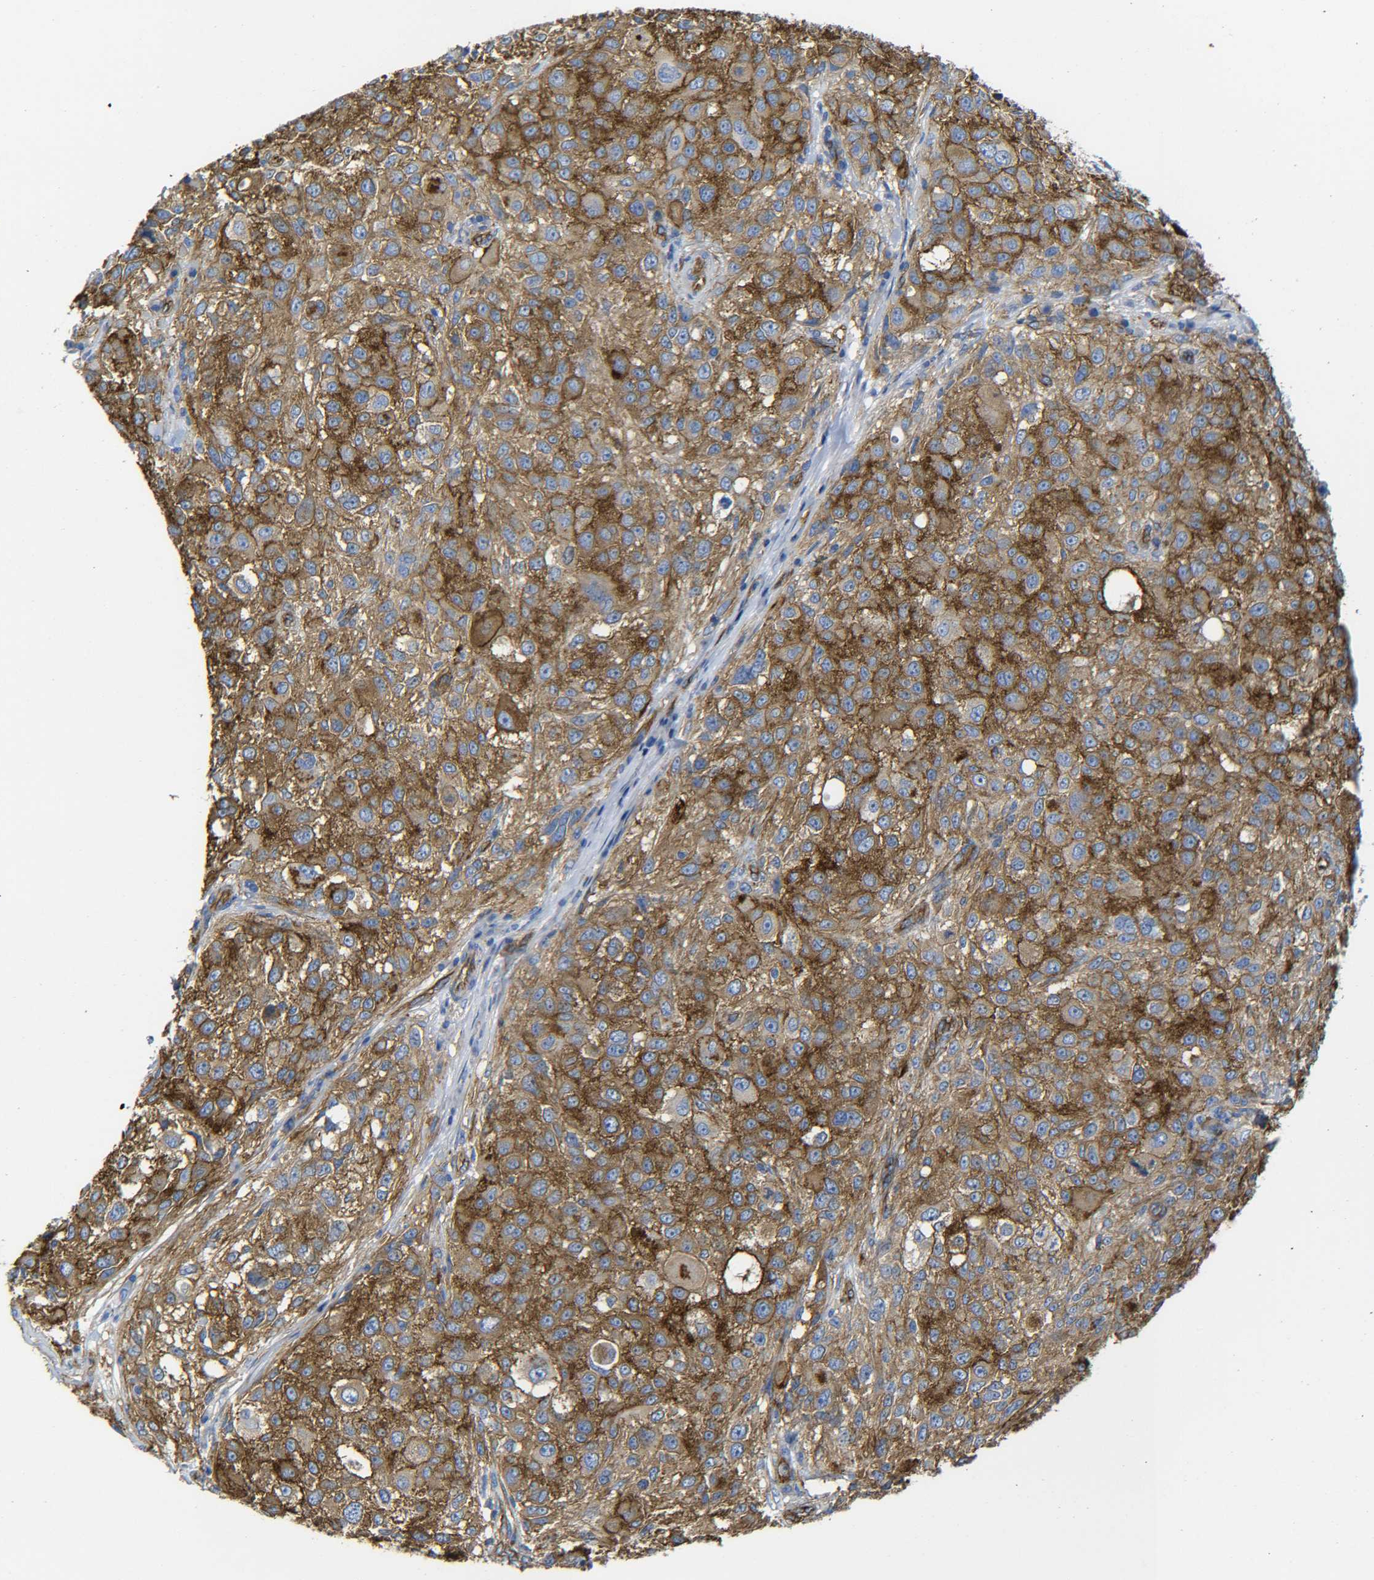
{"staining": {"intensity": "moderate", "quantity": ">75%", "location": "cytoplasmic/membranous"}, "tissue": "melanoma", "cell_type": "Tumor cells", "image_type": "cancer", "snomed": [{"axis": "morphology", "description": "Necrosis, NOS"}, {"axis": "morphology", "description": "Malignant melanoma, NOS"}, {"axis": "topography", "description": "Skin"}], "caption": "Malignant melanoma was stained to show a protein in brown. There is medium levels of moderate cytoplasmic/membranous staining in about >75% of tumor cells.", "gene": "SPTBN1", "patient": {"sex": "female", "age": 87}}